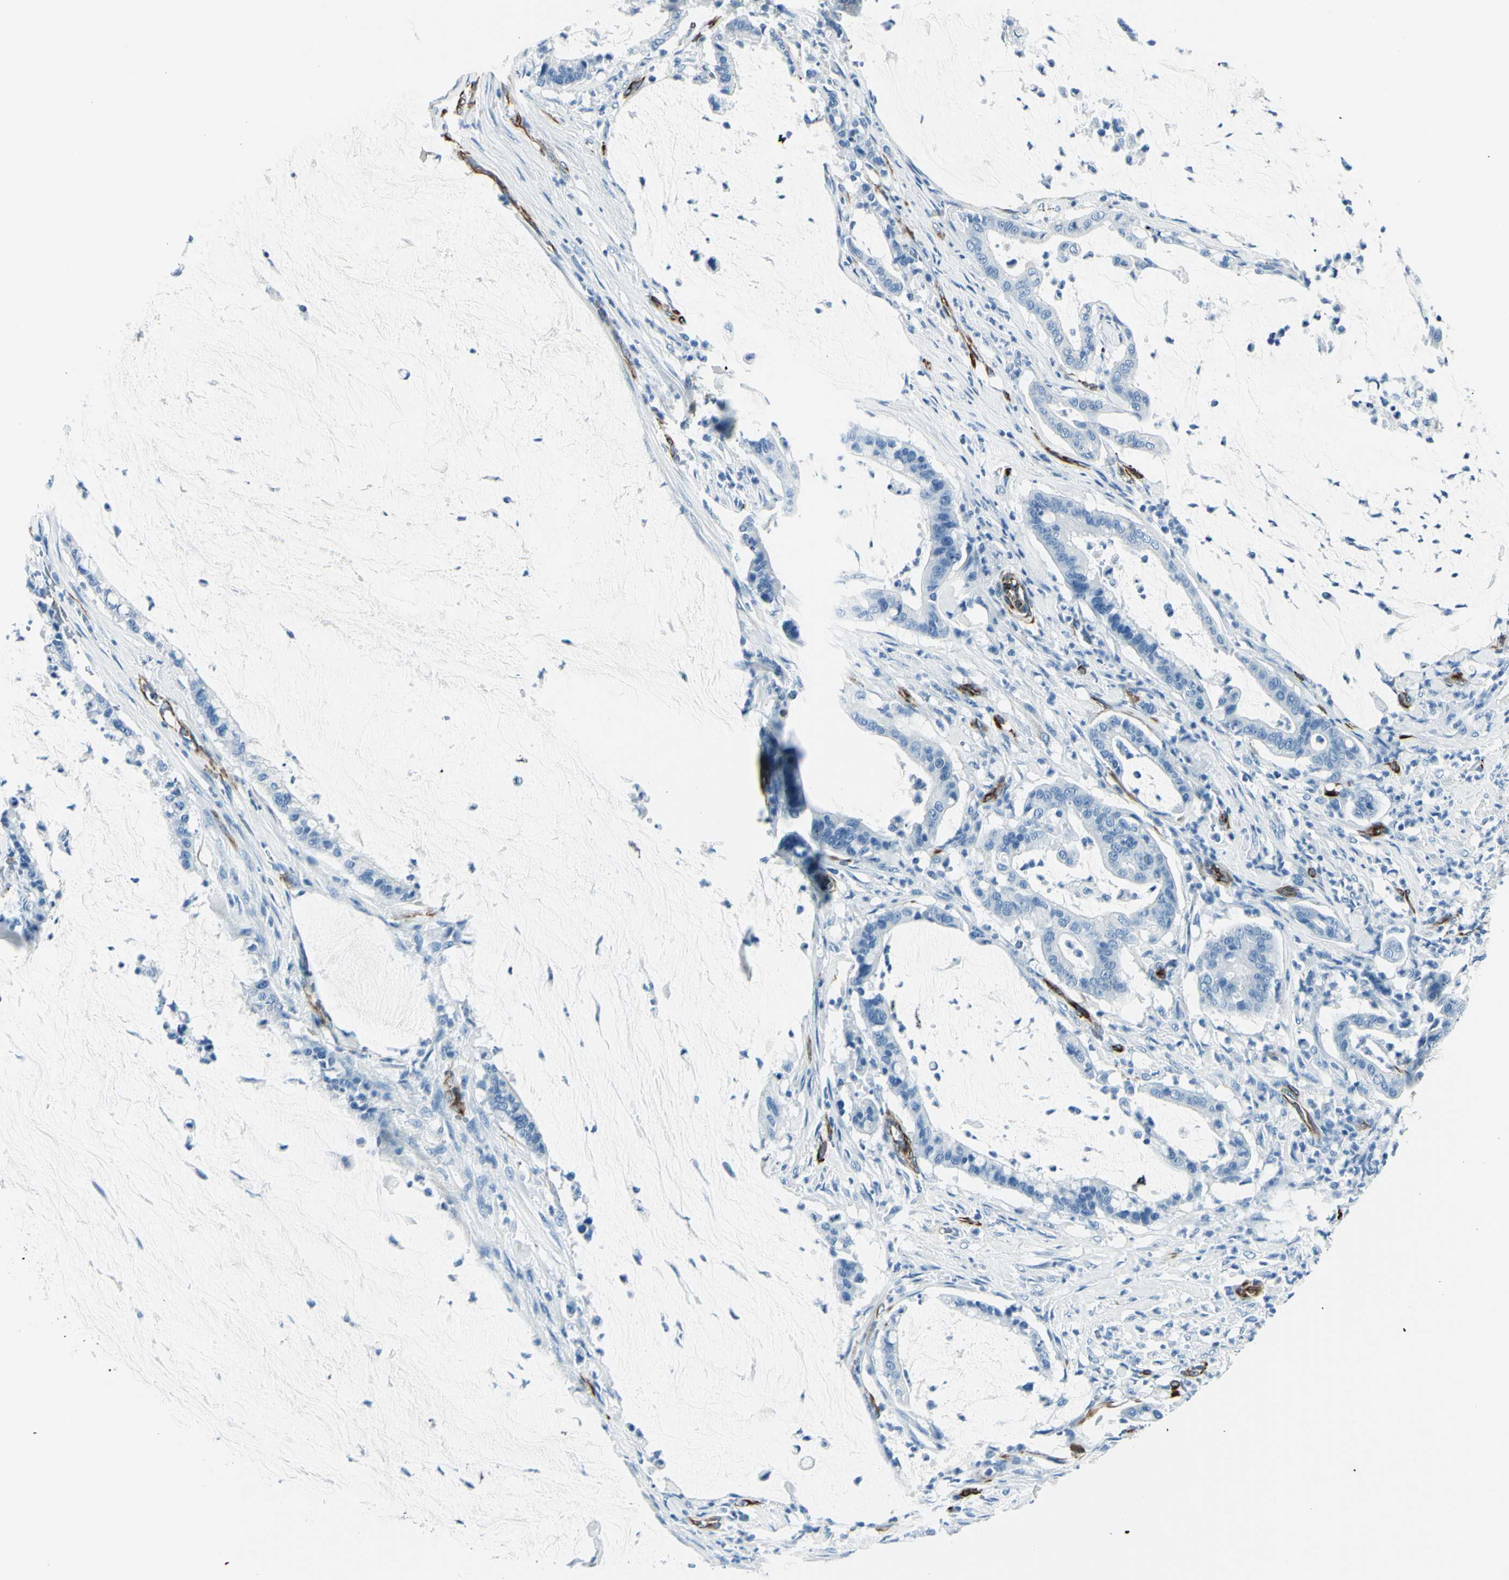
{"staining": {"intensity": "negative", "quantity": "none", "location": "none"}, "tissue": "pancreatic cancer", "cell_type": "Tumor cells", "image_type": "cancer", "snomed": [{"axis": "morphology", "description": "Adenocarcinoma, NOS"}, {"axis": "topography", "description": "Pancreas"}], "caption": "An IHC photomicrograph of pancreatic cancer is shown. There is no staining in tumor cells of pancreatic cancer.", "gene": "PTH2R", "patient": {"sex": "male", "age": 41}}